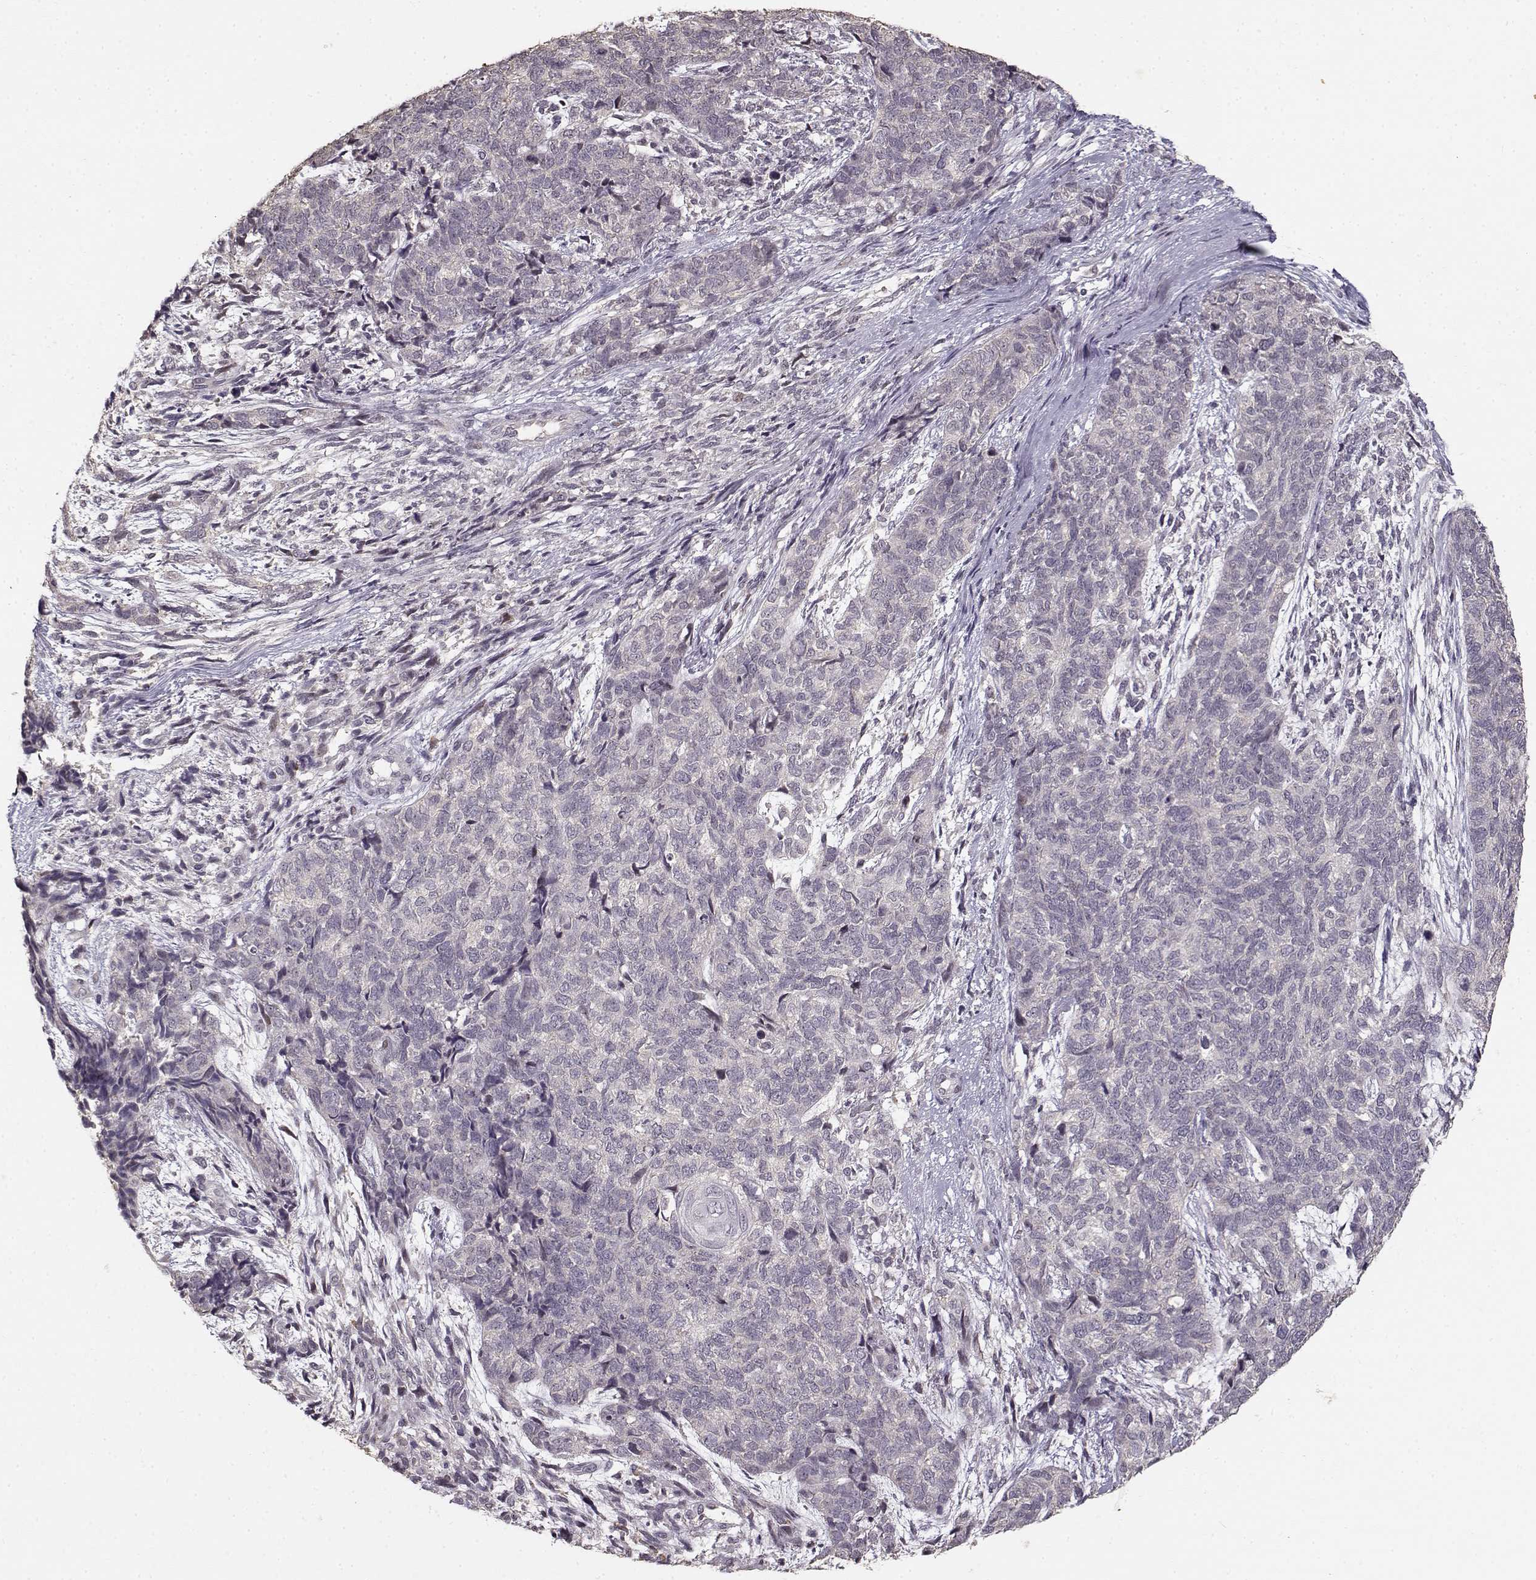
{"staining": {"intensity": "negative", "quantity": "none", "location": "none"}, "tissue": "cervical cancer", "cell_type": "Tumor cells", "image_type": "cancer", "snomed": [{"axis": "morphology", "description": "Squamous cell carcinoma, NOS"}, {"axis": "topography", "description": "Cervix"}], "caption": "Micrograph shows no significant protein expression in tumor cells of cervical squamous cell carcinoma.", "gene": "UROC1", "patient": {"sex": "female", "age": 63}}